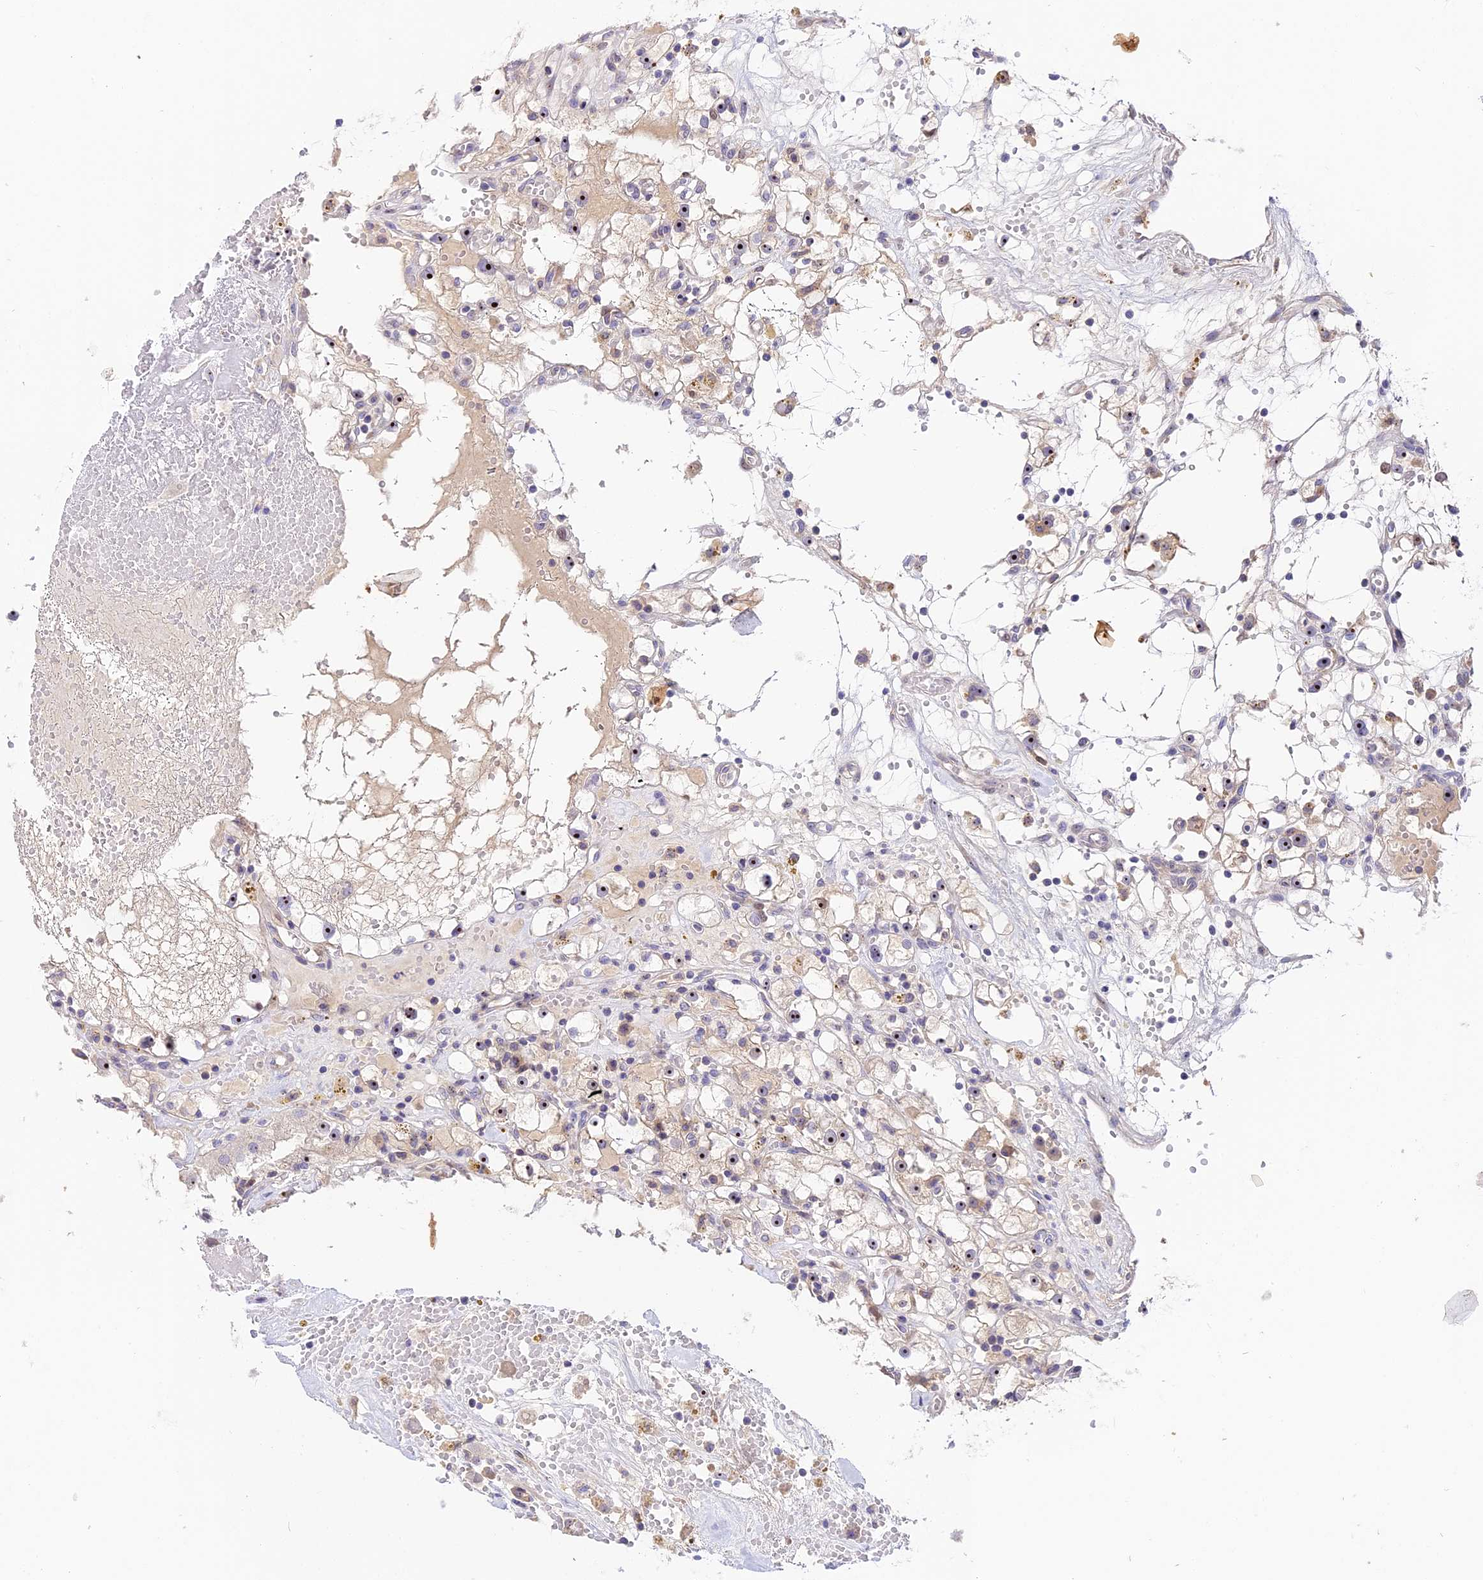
{"staining": {"intensity": "moderate", "quantity": ">75%", "location": "nuclear"}, "tissue": "renal cancer", "cell_type": "Tumor cells", "image_type": "cancer", "snomed": [{"axis": "morphology", "description": "Adenocarcinoma, NOS"}, {"axis": "topography", "description": "Kidney"}], "caption": "A micrograph of renal adenocarcinoma stained for a protein reveals moderate nuclear brown staining in tumor cells.", "gene": "RAD51", "patient": {"sex": "male", "age": 56}}